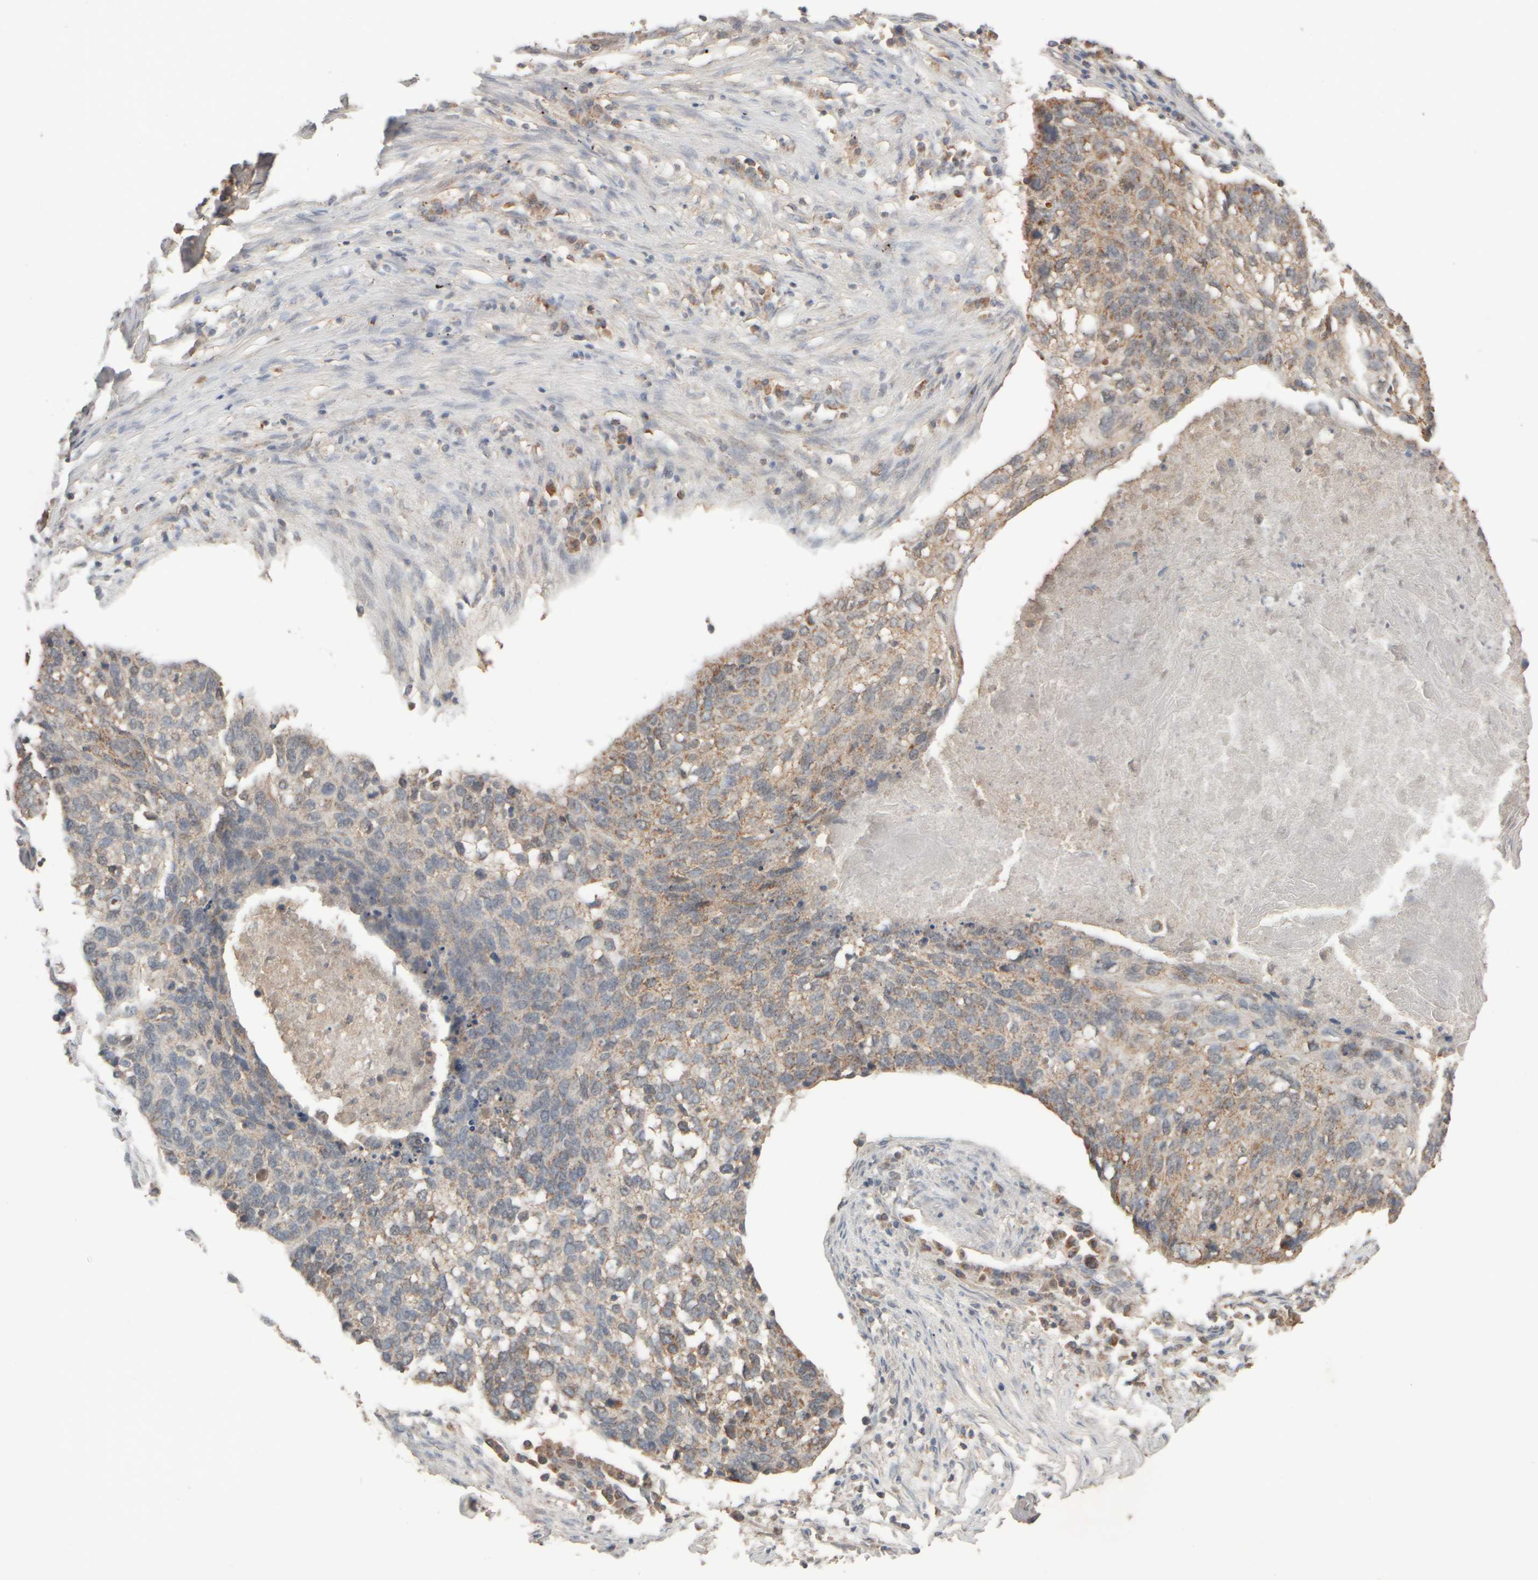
{"staining": {"intensity": "weak", "quantity": "25%-75%", "location": "cytoplasmic/membranous"}, "tissue": "lung cancer", "cell_type": "Tumor cells", "image_type": "cancer", "snomed": [{"axis": "morphology", "description": "Squamous cell carcinoma, NOS"}, {"axis": "topography", "description": "Lung"}], "caption": "Immunohistochemical staining of human lung cancer displays low levels of weak cytoplasmic/membranous staining in approximately 25%-75% of tumor cells.", "gene": "EIF2B3", "patient": {"sex": "female", "age": 63}}